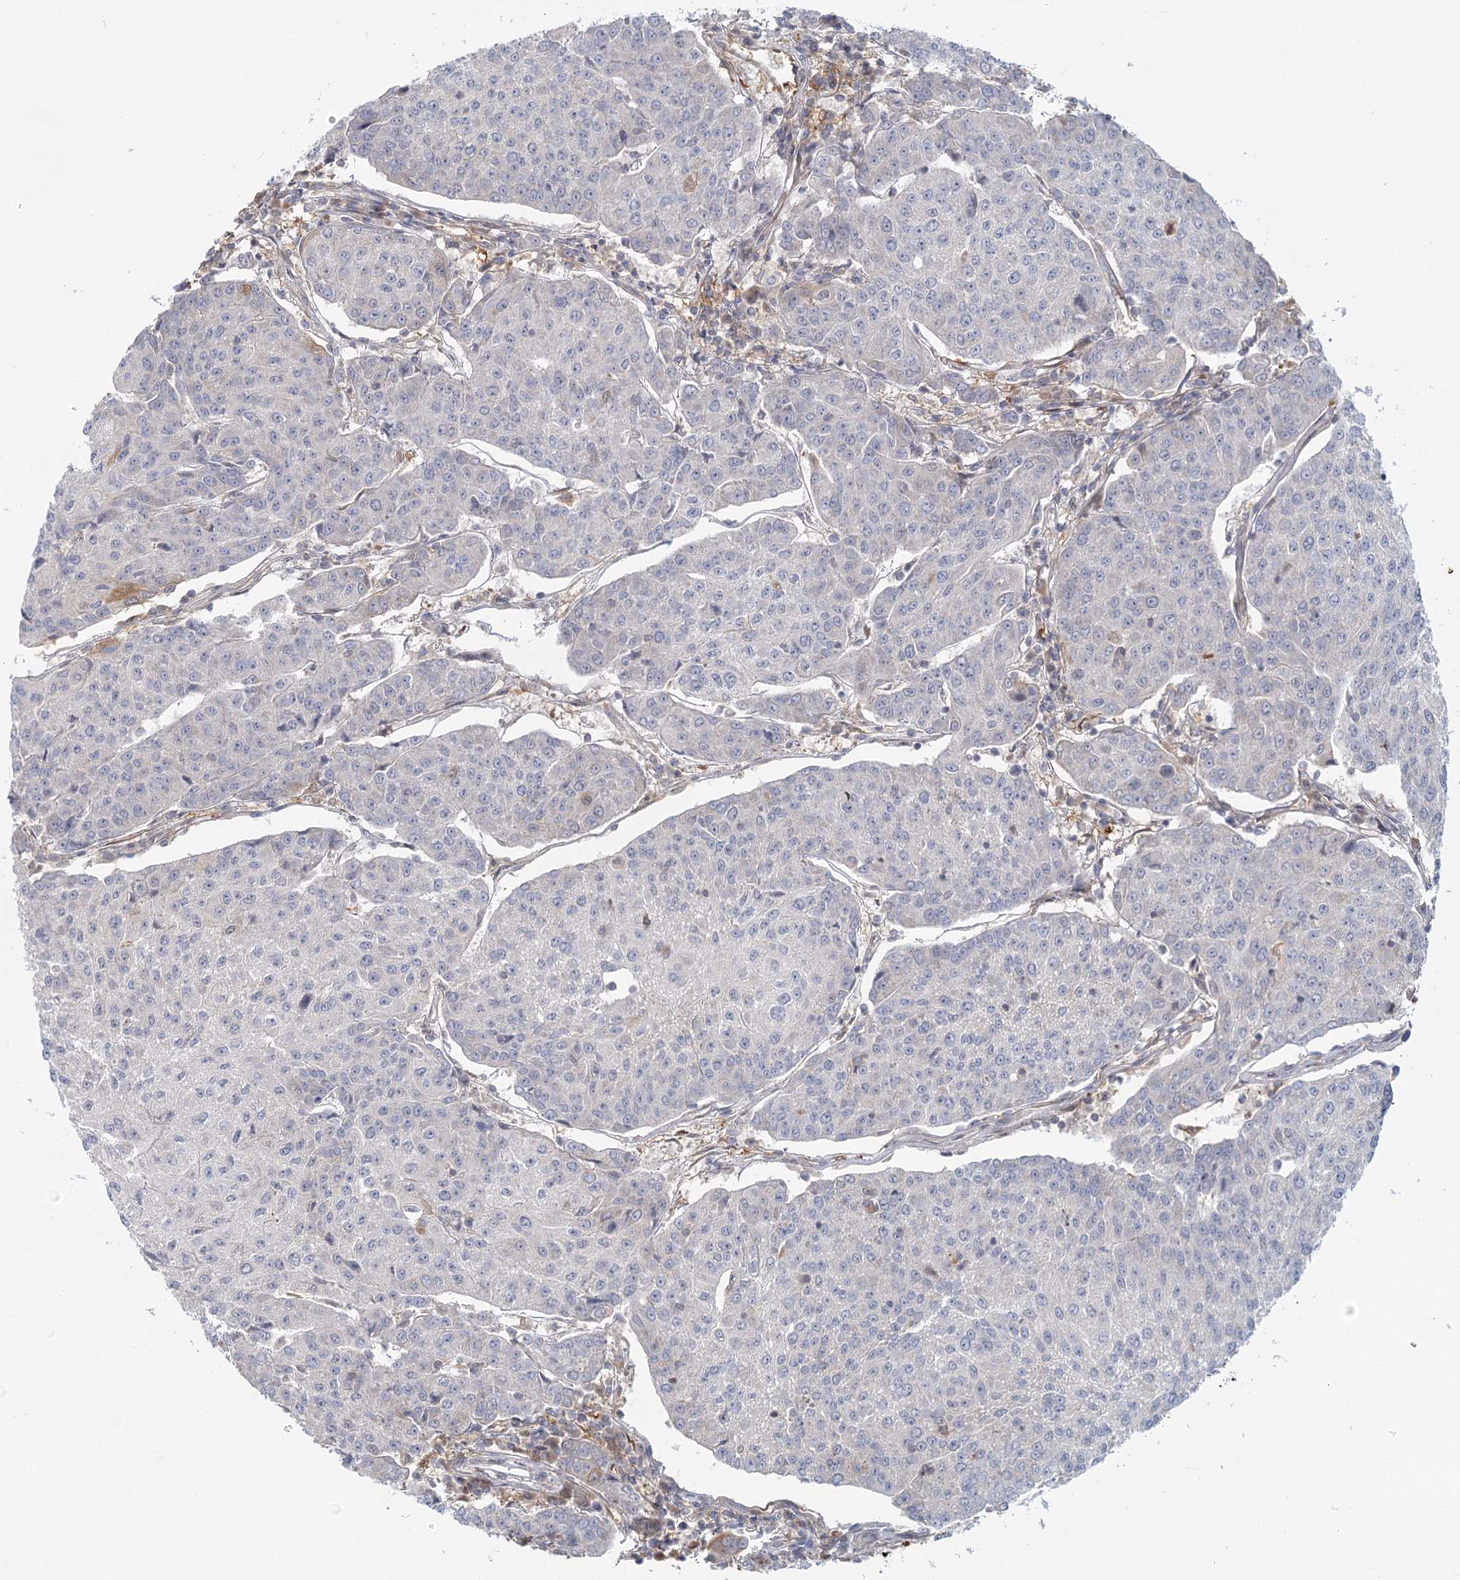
{"staining": {"intensity": "moderate", "quantity": "<25%", "location": "cytoplasmic/membranous"}, "tissue": "urothelial cancer", "cell_type": "Tumor cells", "image_type": "cancer", "snomed": [{"axis": "morphology", "description": "Urothelial carcinoma, High grade"}, {"axis": "topography", "description": "Urinary bladder"}], "caption": "This micrograph reveals urothelial cancer stained with IHC to label a protein in brown. The cytoplasmic/membranous of tumor cells show moderate positivity for the protein. Nuclei are counter-stained blue.", "gene": "USP11", "patient": {"sex": "female", "age": 85}}